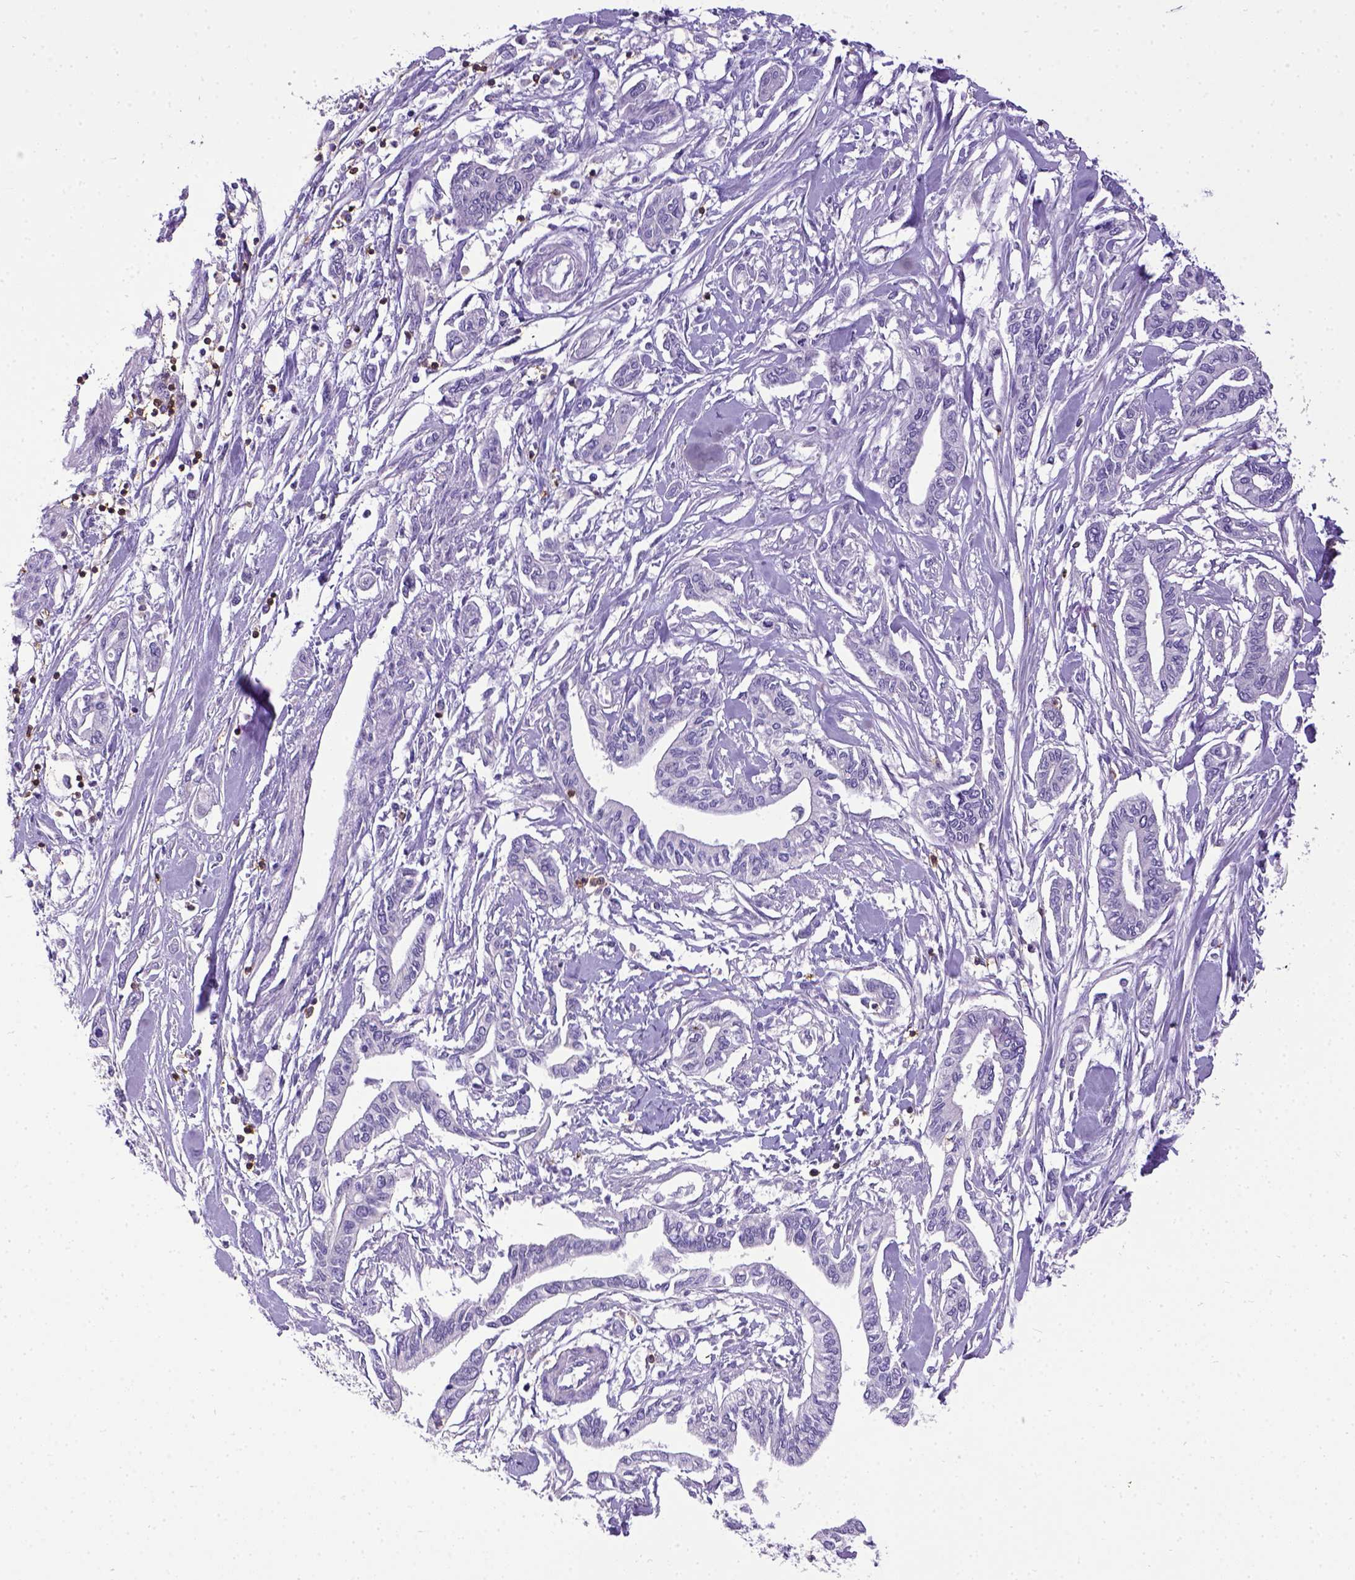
{"staining": {"intensity": "negative", "quantity": "none", "location": "none"}, "tissue": "pancreatic cancer", "cell_type": "Tumor cells", "image_type": "cancer", "snomed": [{"axis": "morphology", "description": "Adenocarcinoma, NOS"}, {"axis": "topography", "description": "Pancreas"}], "caption": "Tumor cells show no significant protein expression in pancreatic adenocarcinoma.", "gene": "CD3E", "patient": {"sex": "male", "age": 60}}